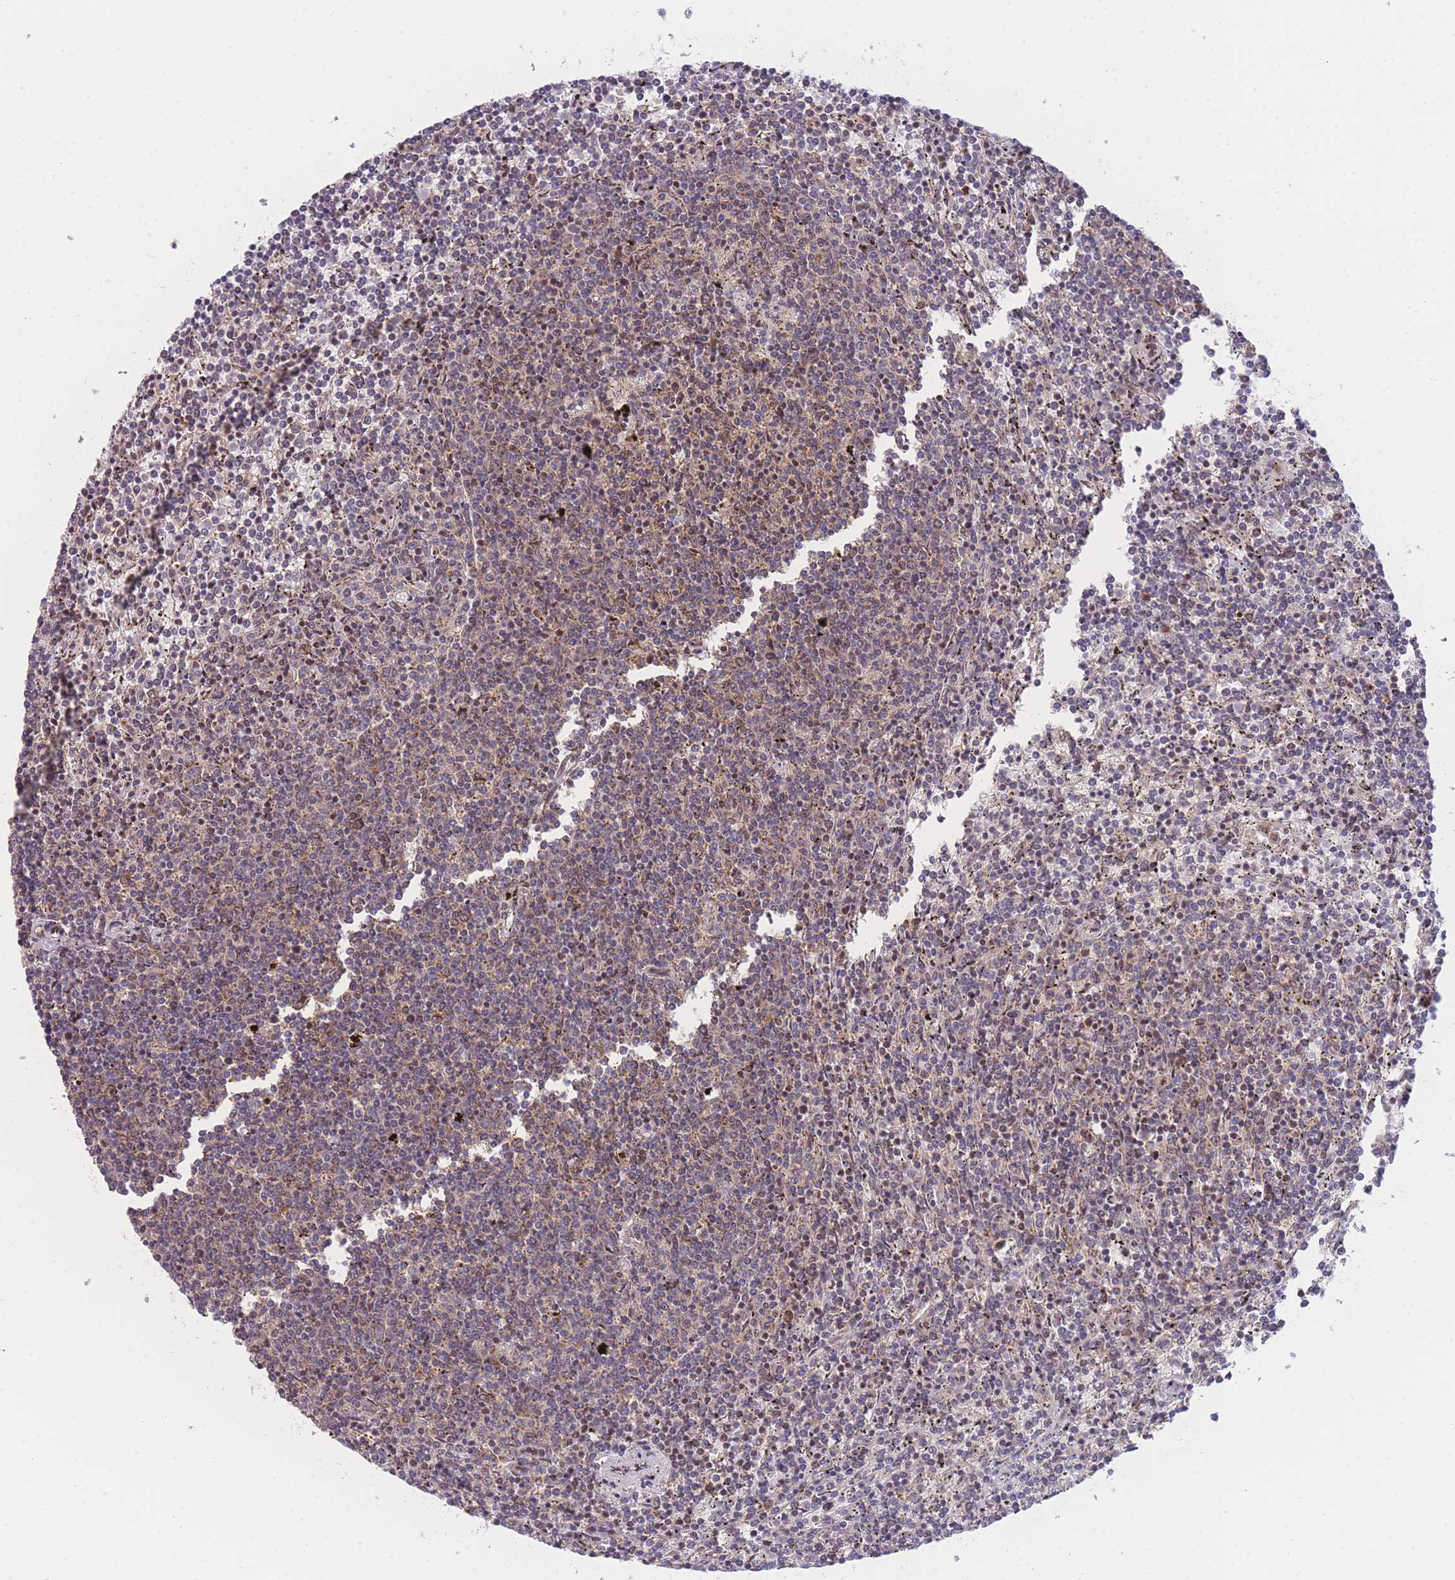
{"staining": {"intensity": "weak", "quantity": "25%-75%", "location": "cytoplasmic/membranous"}, "tissue": "lymphoma", "cell_type": "Tumor cells", "image_type": "cancer", "snomed": [{"axis": "morphology", "description": "Malignant lymphoma, non-Hodgkin's type, Low grade"}, {"axis": "topography", "description": "Spleen"}], "caption": "Protein staining of lymphoma tissue displays weak cytoplasmic/membranous staining in about 25%-75% of tumor cells. Nuclei are stained in blue.", "gene": "MRPL23", "patient": {"sex": "female", "age": 50}}